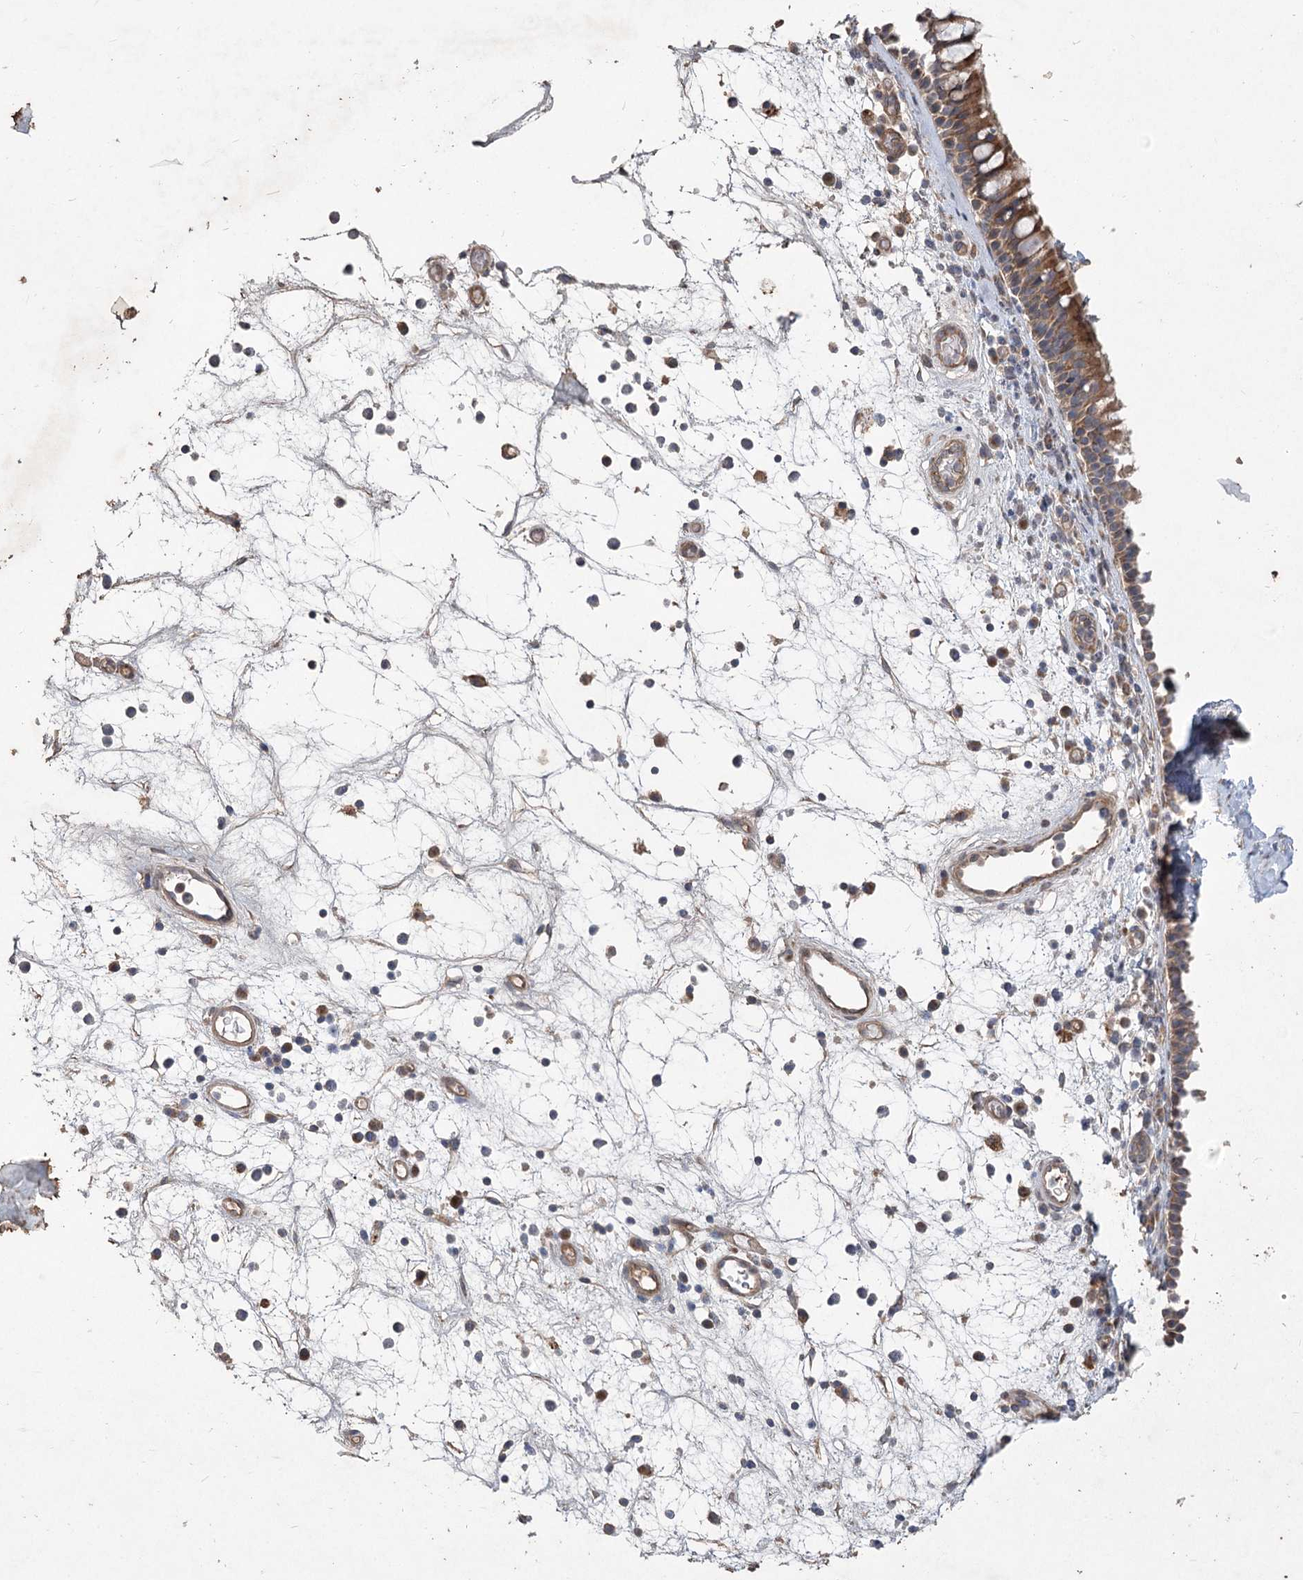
{"staining": {"intensity": "moderate", "quantity": ">75%", "location": "cytoplasmic/membranous"}, "tissue": "nasopharynx", "cell_type": "Respiratory epithelial cells", "image_type": "normal", "snomed": [{"axis": "morphology", "description": "Normal tissue, NOS"}, {"axis": "morphology", "description": "Inflammation, NOS"}, {"axis": "morphology", "description": "Malignant melanoma, Metastatic site"}, {"axis": "topography", "description": "Nasopharynx"}], "caption": "IHC histopathology image of unremarkable nasopharynx: nasopharynx stained using IHC demonstrates medium levels of moderate protein expression localized specifically in the cytoplasmic/membranous of respiratory epithelial cells, appearing as a cytoplasmic/membranous brown color.", "gene": "RIN2", "patient": {"sex": "male", "age": 70}}